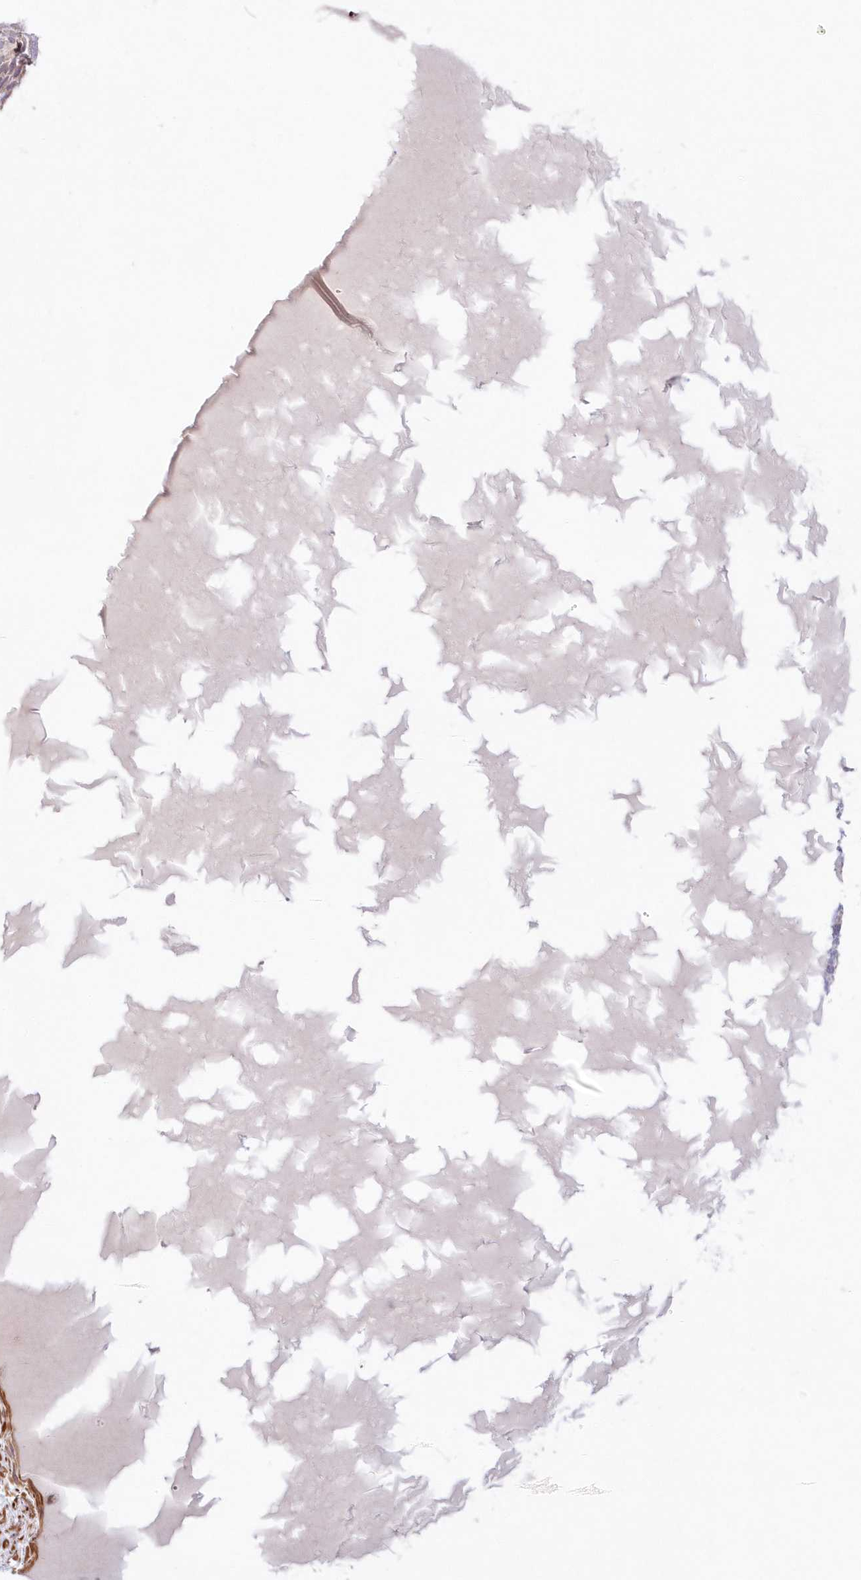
{"staining": {"intensity": "negative", "quantity": "none", "location": "none"}, "tissue": "skin cancer", "cell_type": "Tumor cells", "image_type": "cancer", "snomed": [{"axis": "morphology", "description": "Squamous cell carcinoma, NOS"}, {"axis": "topography", "description": "Skin"}], "caption": "IHC of human skin squamous cell carcinoma shows no staining in tumor cells.", "gene": "AFAP1L2", "patient": {"sex": "female", "age": 90}}